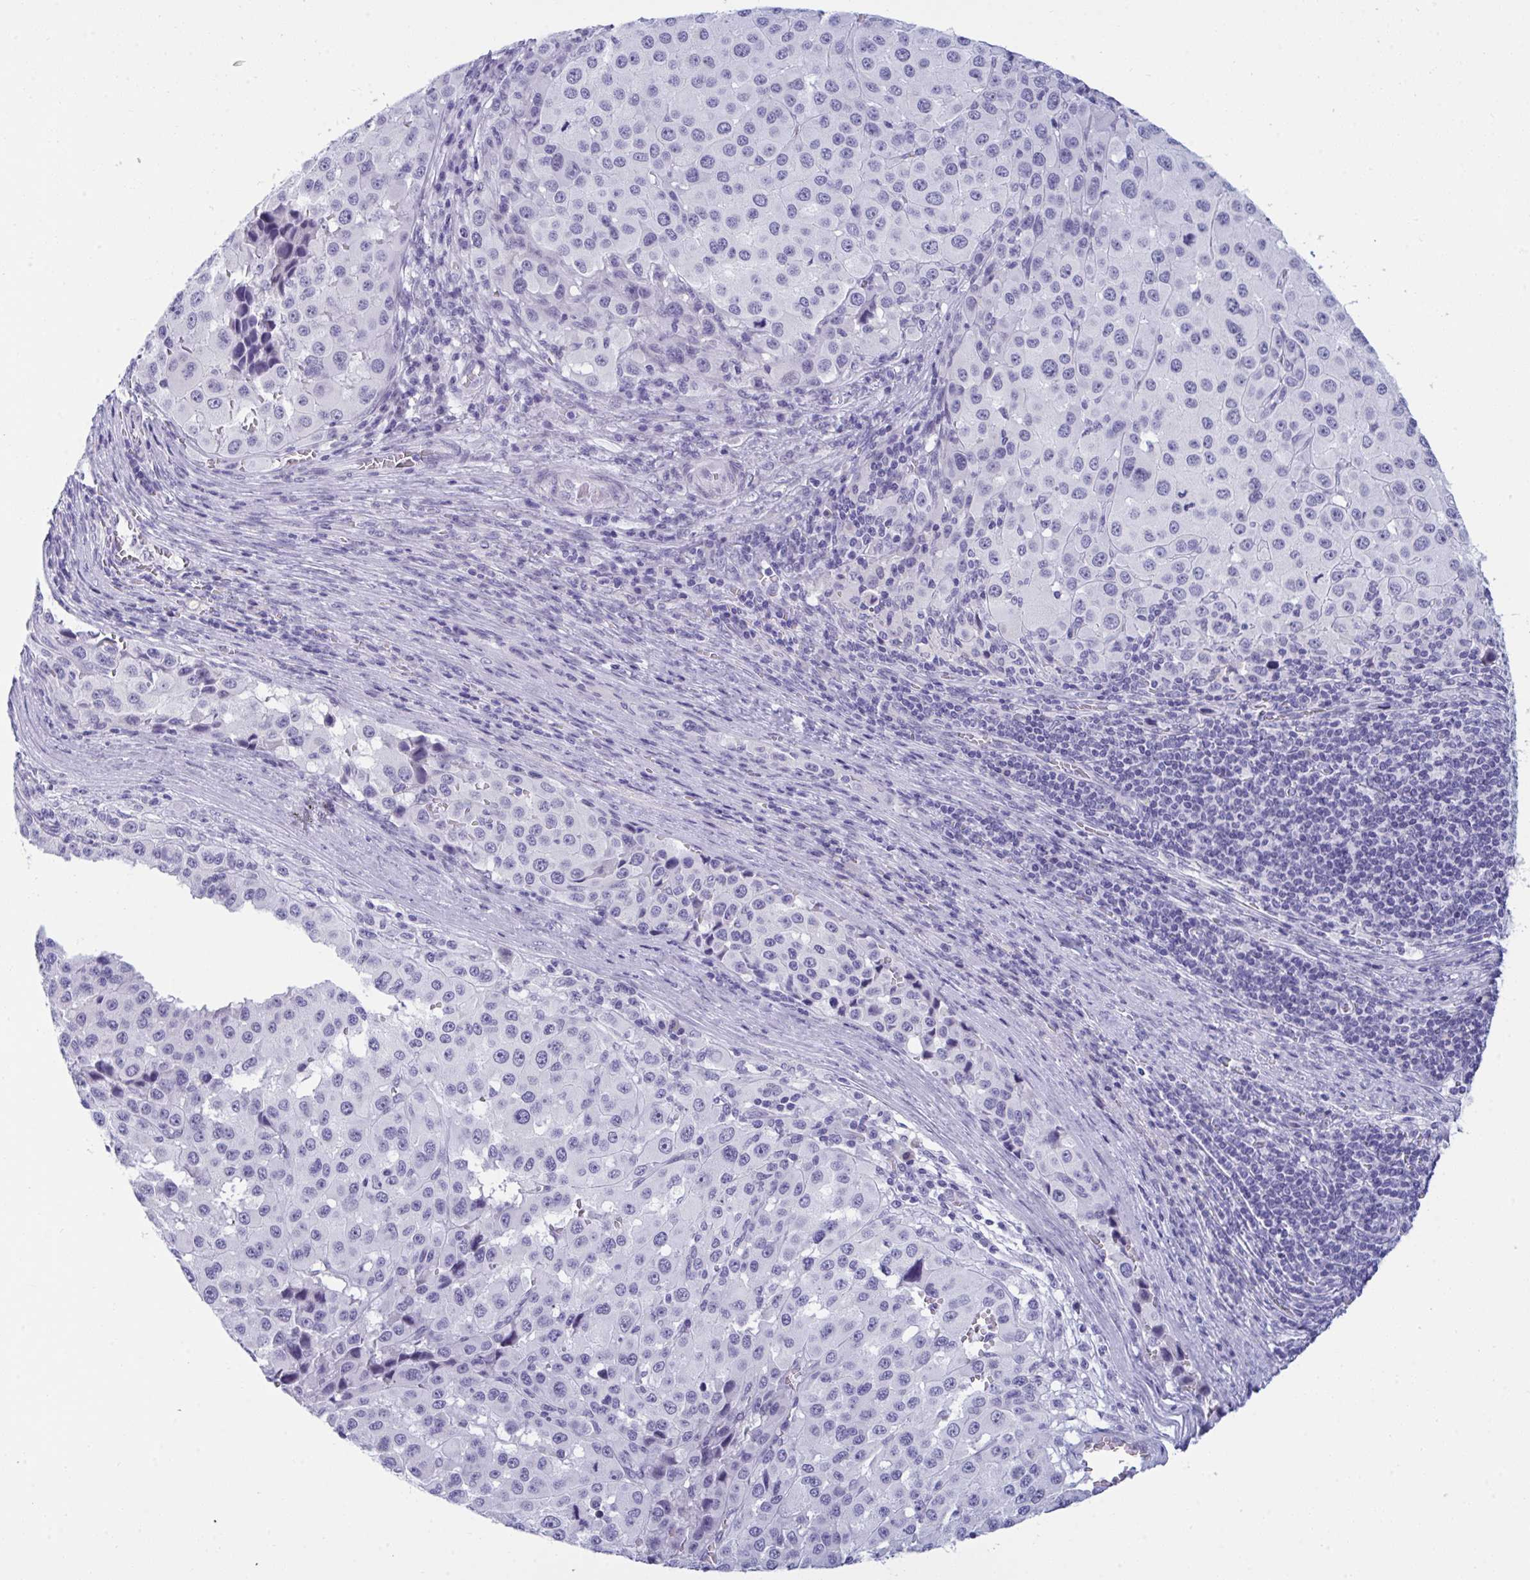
{"staining": {"intensity": "negative", "quantity": "none", "location": "none"}, "tissue": "melanoma", "cell_type": "Tumor cells", "image_type": "cancer", "snomed": [{"axis": "morphology", "description": "Malignant melanoma, Metastatic site"}, {"axis": "topography", "description": "Lymph node"}], "caption": "The histopathology image exhibits no staining of tumor cells in melanoma. Brightfield microscopy of IHC stained with DAB (brown) and hematoxylin (blue), captured at high magnification.", "gene": "PRDM9", "patient": {"sex": "female", "age": 65}}